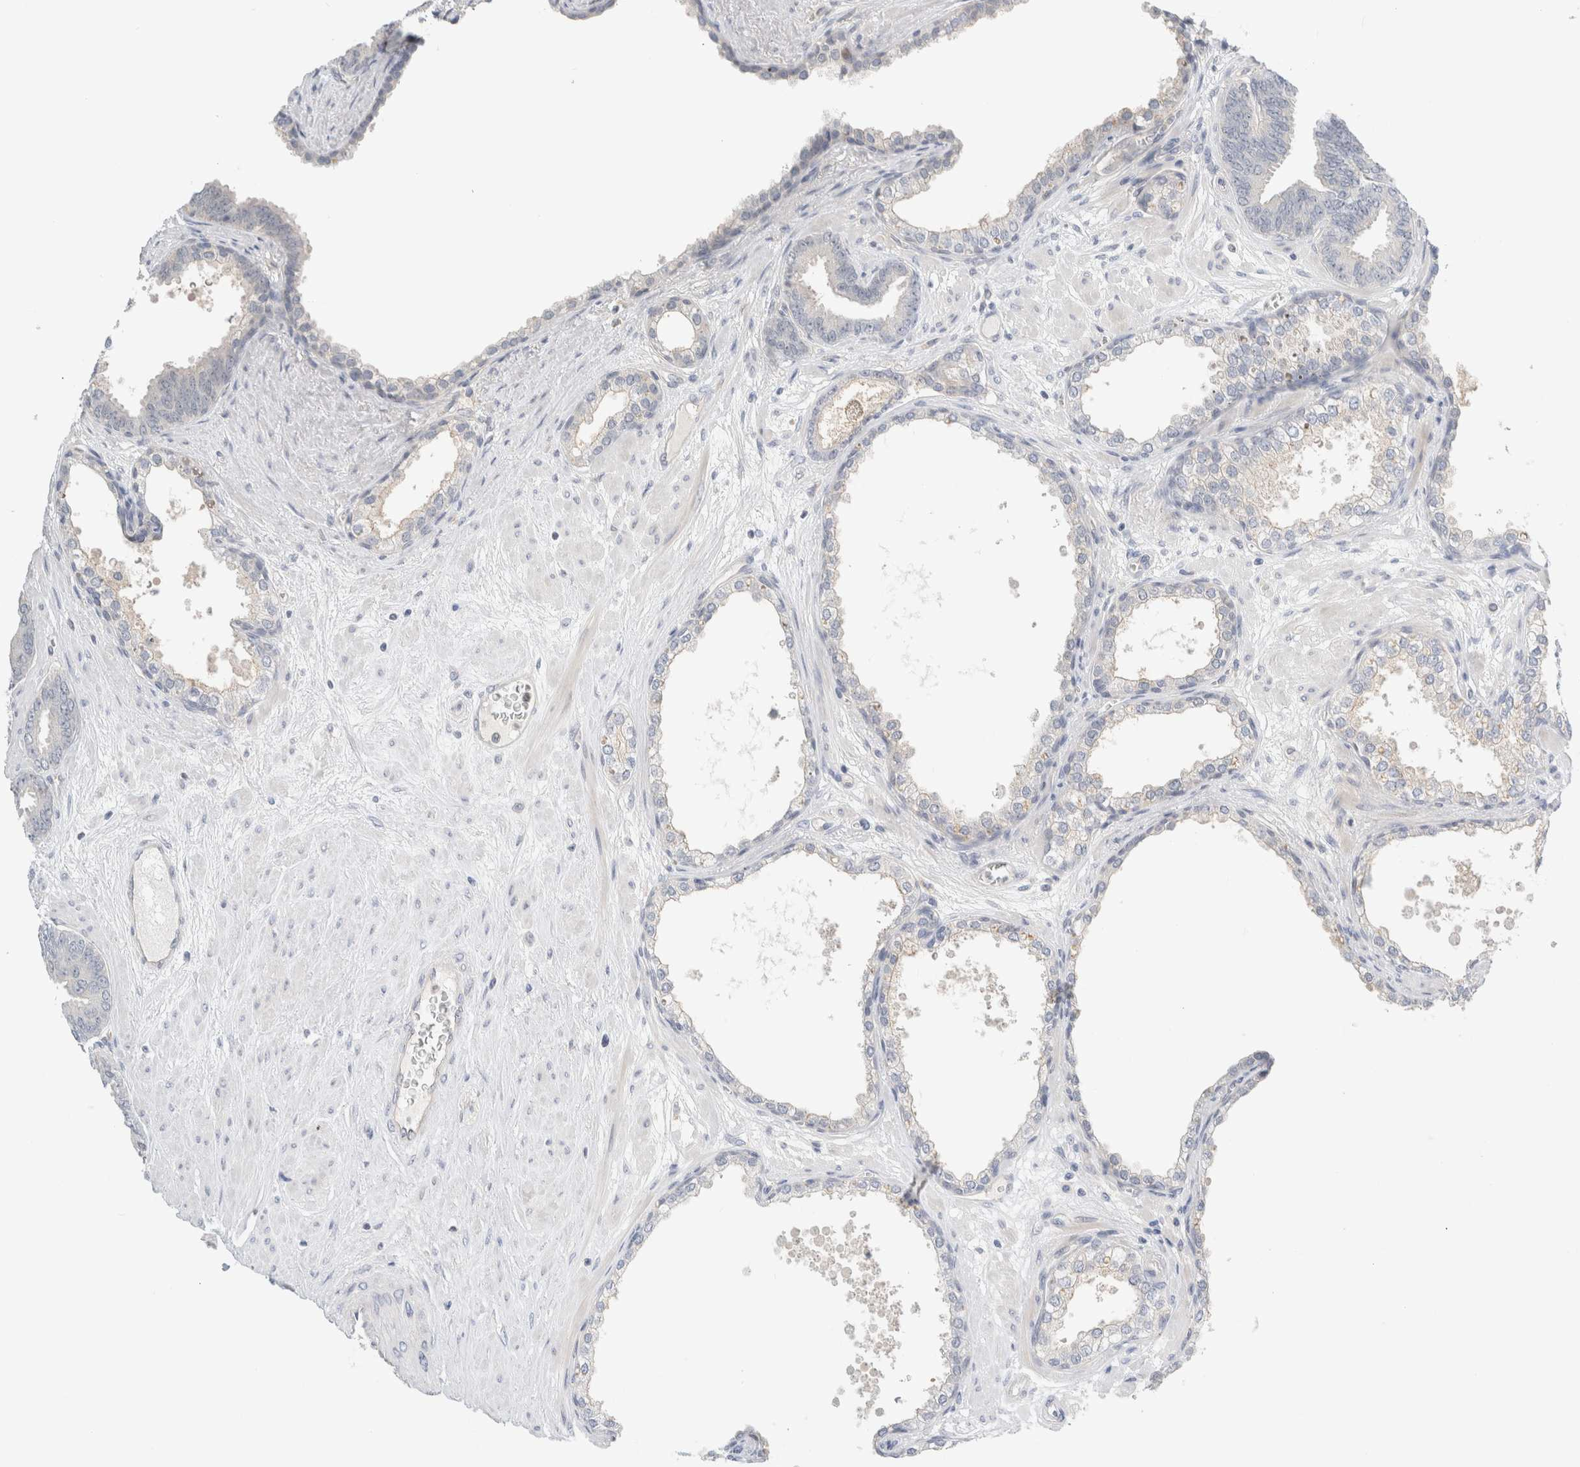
{"staining": {"intensity": "negative", "quantity": "none", "location": "none"}, "tissue": "prostate cancer", "cell_type": "Tumor cells", "image_type": "cancer", "snomed": [{"axis": "morphology", "description": "Adenocarcinoma, Low grade"}, {"axis": "topography", "description": "Prostate"}], "caption": "DAB (3,3'-diaminobenzidine) immunohistochemical staining of human low-grade adenocarcinoma (prostate) shows no significant positivity in tumor cells. Brightfield microscopy of immunohistochemistry stained with DAB (3,3'-diaminobenzidine) (brown) and hematoxylin (blue), captured at high magnification.", "gene": "SDR16C5", "patient": {"sex": "male", "age": 62}}